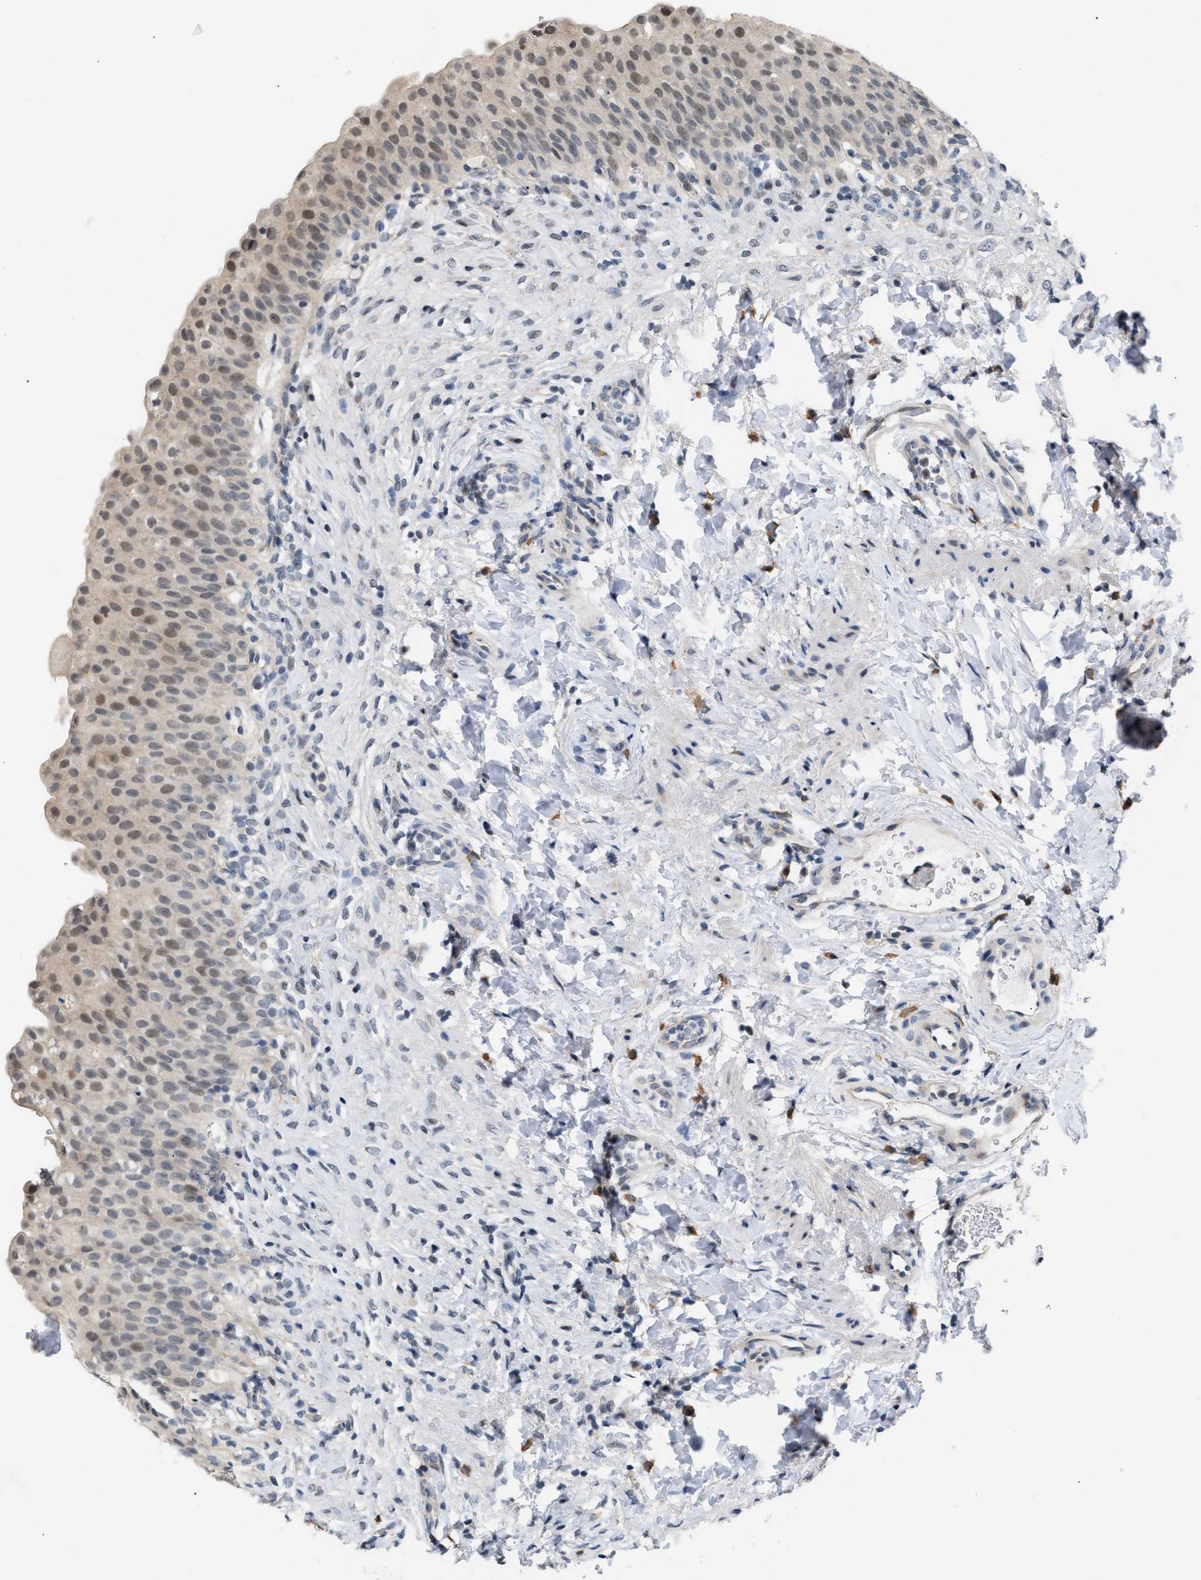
{"staining": {"intensity": "weak", "quantity": "25%-75%", "location": "nuclear"}, "tissue": "urinary bladder", "cell_type": "Urothelial cells", "image_type": "normal", "snomed": [{"axis": "morphology", "description": "Urothelial carcinoma, High grade"}, {"axis": "topography", "description": "Urinary bladder"}], "caption": "Unremarkable urinary bladder demonstrates weak nuclear positivity in about 25%-75% of urothelial cells, visualized by immunohistochemistry.", "gene": "TXNRD3", "patient": {"sex": "male", "age": 46}}